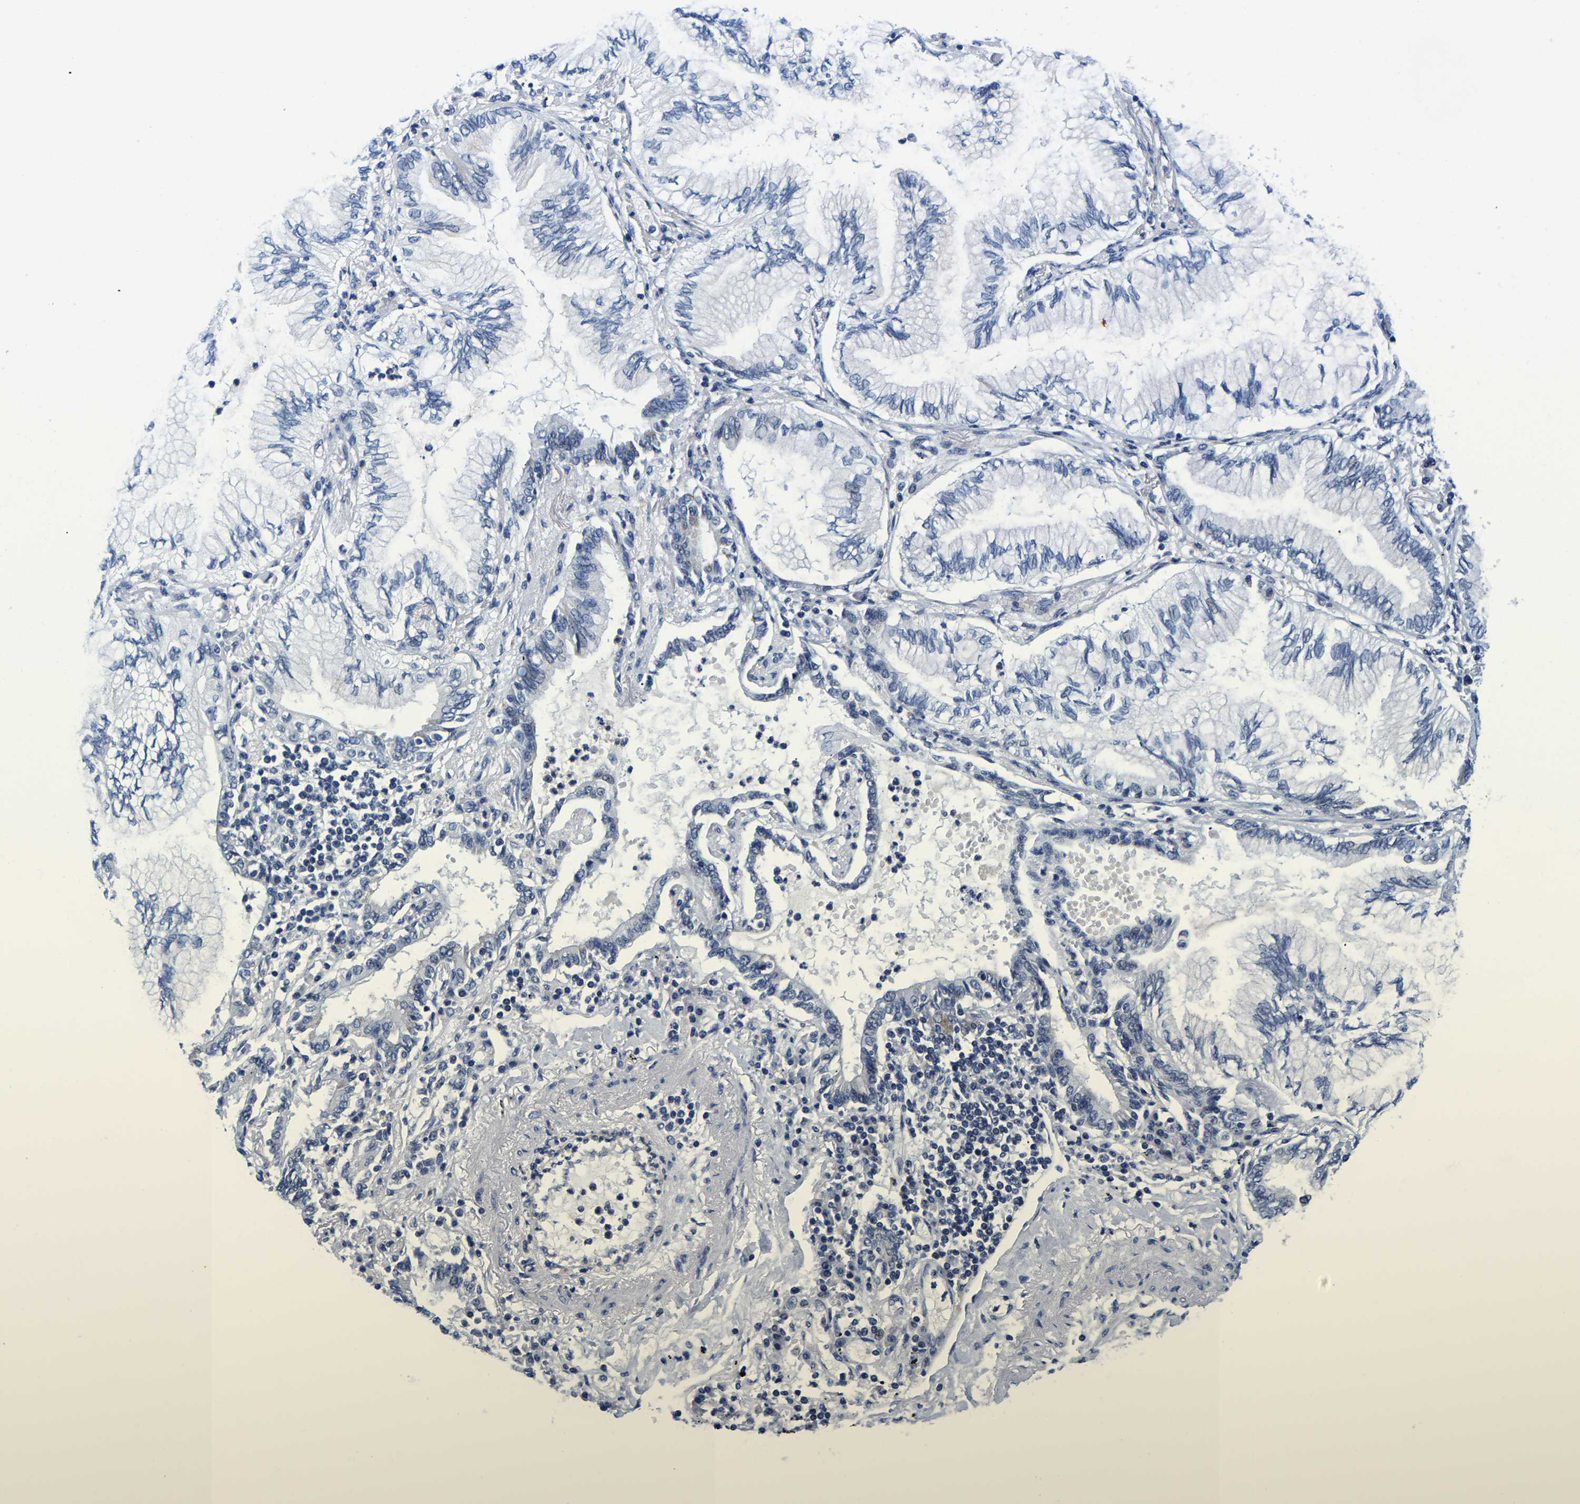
{"staining": {"intensity": "negative", "quantity": "none", "location": "none"}, "tissue": "lung cancer", "cell_type": "Tumor cells", "image_type": "cancer", "snomed": [{"axis": "morphology", "description": "Normal tissue, NOS"}, {"axis": "morphology", "description": "Adenocarcinoma, NOS"}, {"axis": "topography", "description": "Bronchus"}, {"axis": "topography", "description": "Lung"}], "caption": "Immunohistochemistry micrograph of neoplastic tissue: lung cancer (adenocarcinoma) stained with DAB (3,3'-diaminobenzidine) shows no significant protein expression in tumor cells.", "gene": "POLDIP3", "patient": {"sex": "female", "age": 70}}